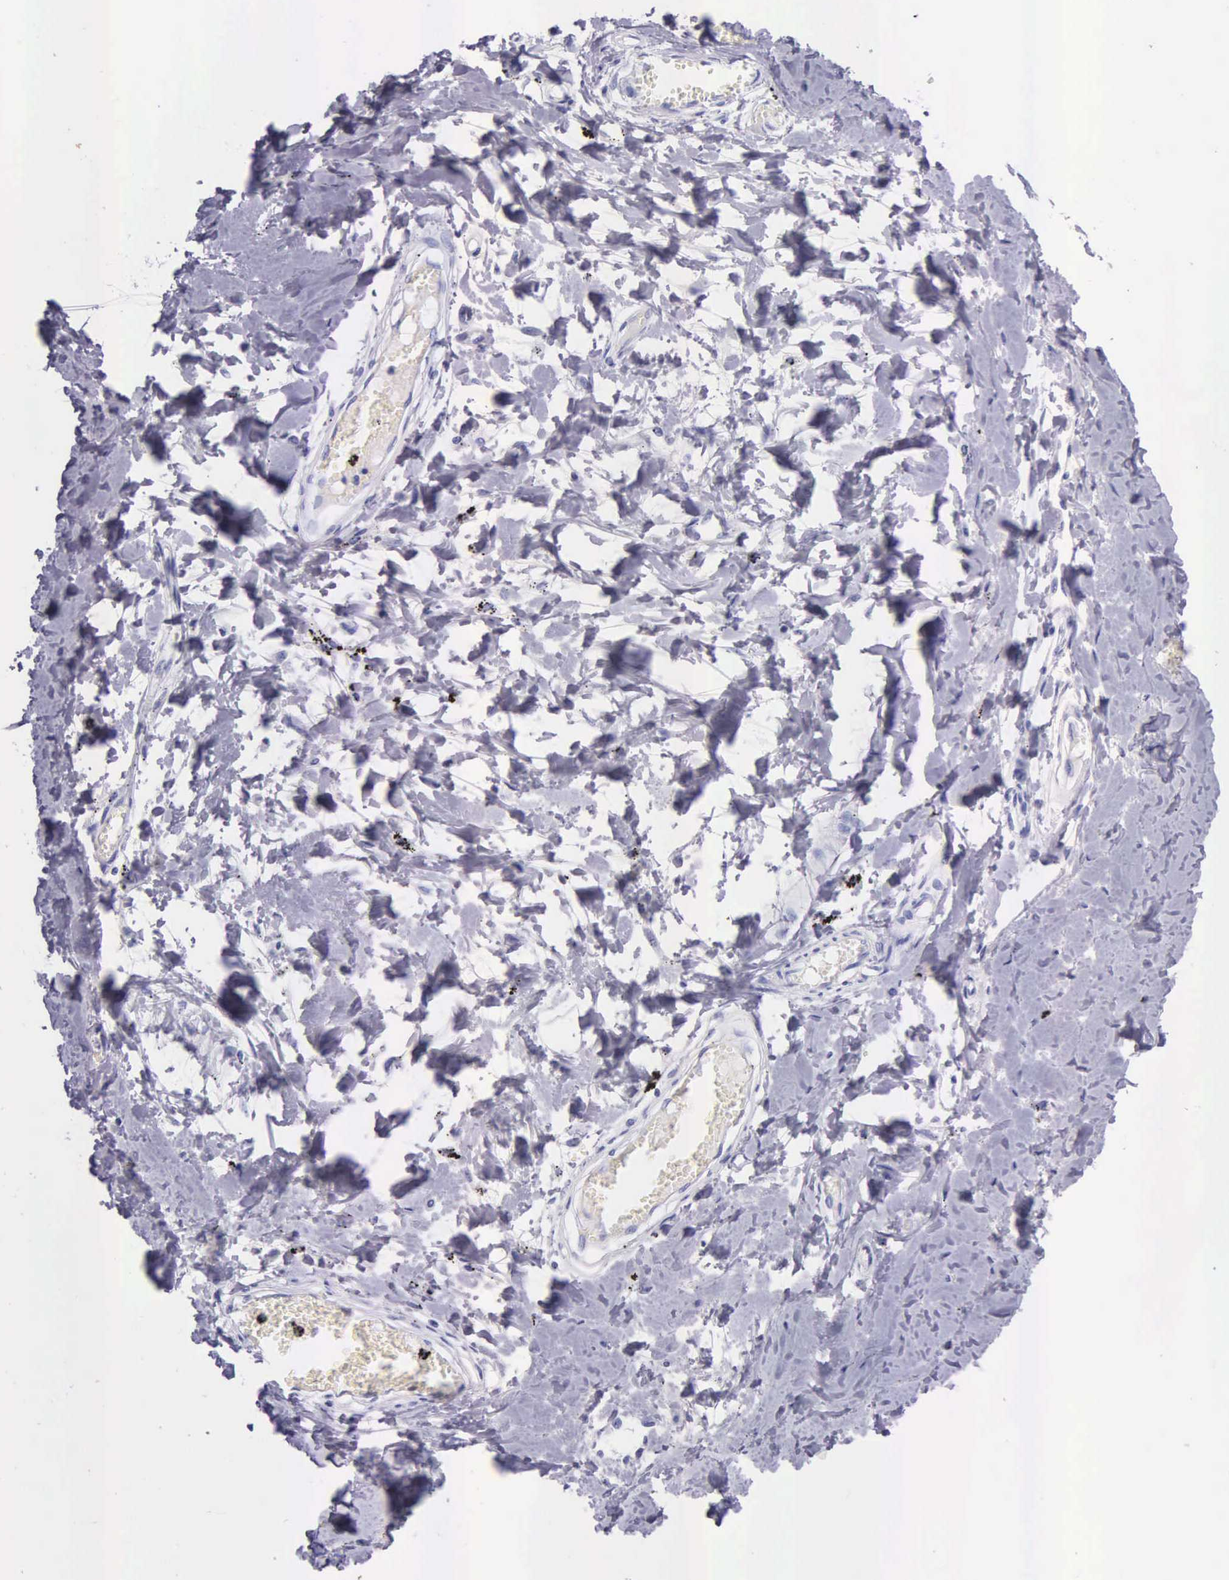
{"staining": {"intensity": "negative", "quantity": "none", "location": "none"}, "tissue": "adipose tissue", "cell_type": "Adipocytes", "image_type": "normal", "snomed": [{"axis": "morphology", "description": "Normal tissue, NOS"}, {"axis": "morphology", "description": "Sarcoma, NOS"}, {"axis": "topography", "description": "Skin"}, {"axis": "topography", "description": "Soft tissue"}], "caption": "Immunohistochemistry (IHC) of unremarkable adipose tissue reveals no staining in adipocytes. Brightfield microscopy of IHC stained with DAB (3,3'-diaminobenzidine) (brown) and hematoxylin (blue), captured at high magnification.", "gene": "KLK2", "patient": {"sex": "female", "age": 51}}